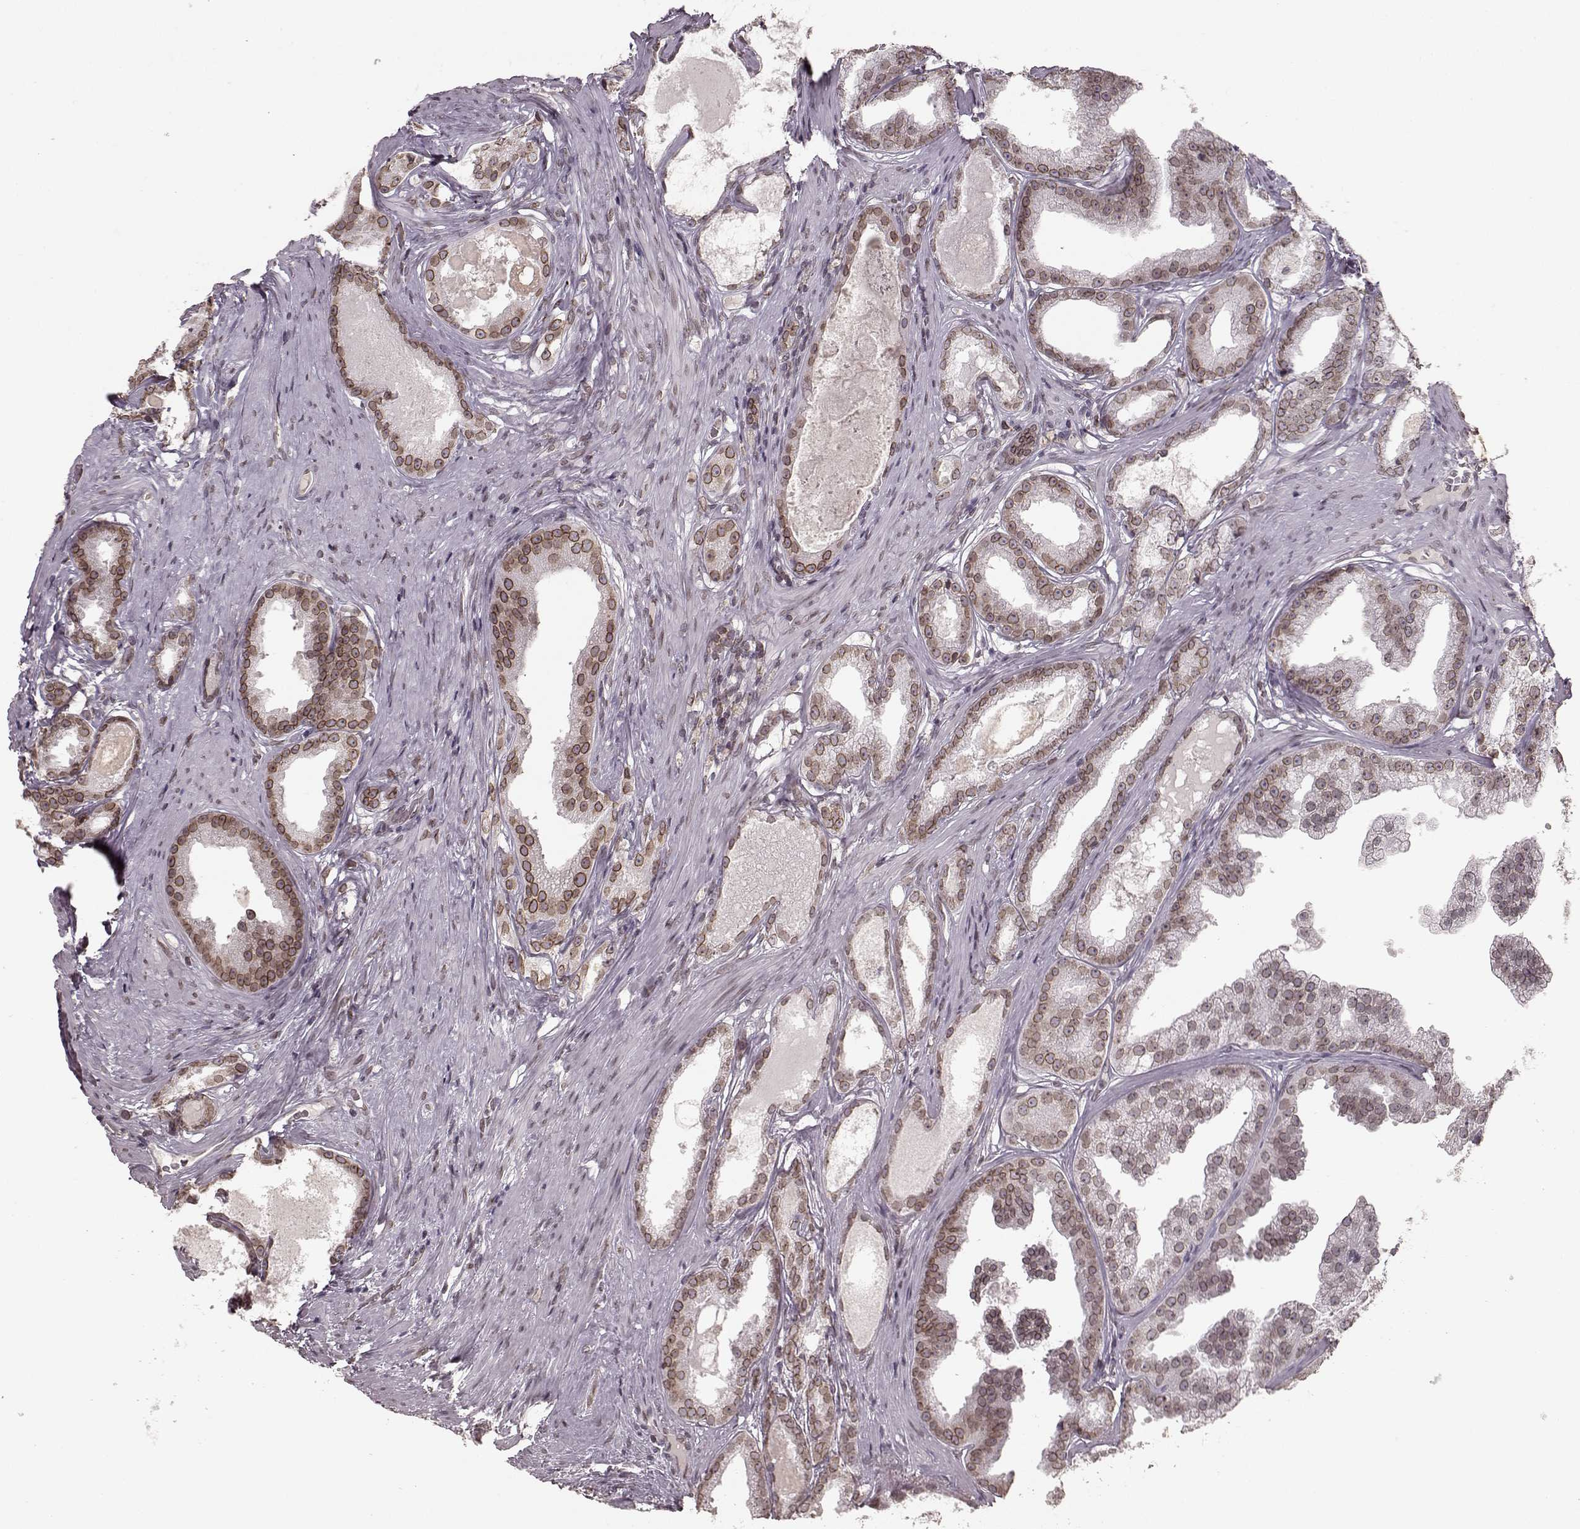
{"staining": {"intensity": "moderate", "quantity": ">75%", "location": "cytoplasmic/membranous,nuclear"}, "tissue": "prostate cancer", "cell_type": "Tumor cells", "image_type": "cancer", "snomed": [{"axis": "morphology", "description": "Adenocarcinoma, Low grade"}, {"axis": "topography", "description": "Prostate"}], "caption": "Prostate cancer tissue exhibits moderate cytoplasmic/membranous and nuclear positivity in about >75% of tumor cells, visualized by immunohistochemistry.", "gene": "DCAF12", "patient": {"sex": "male", "age": 65}}